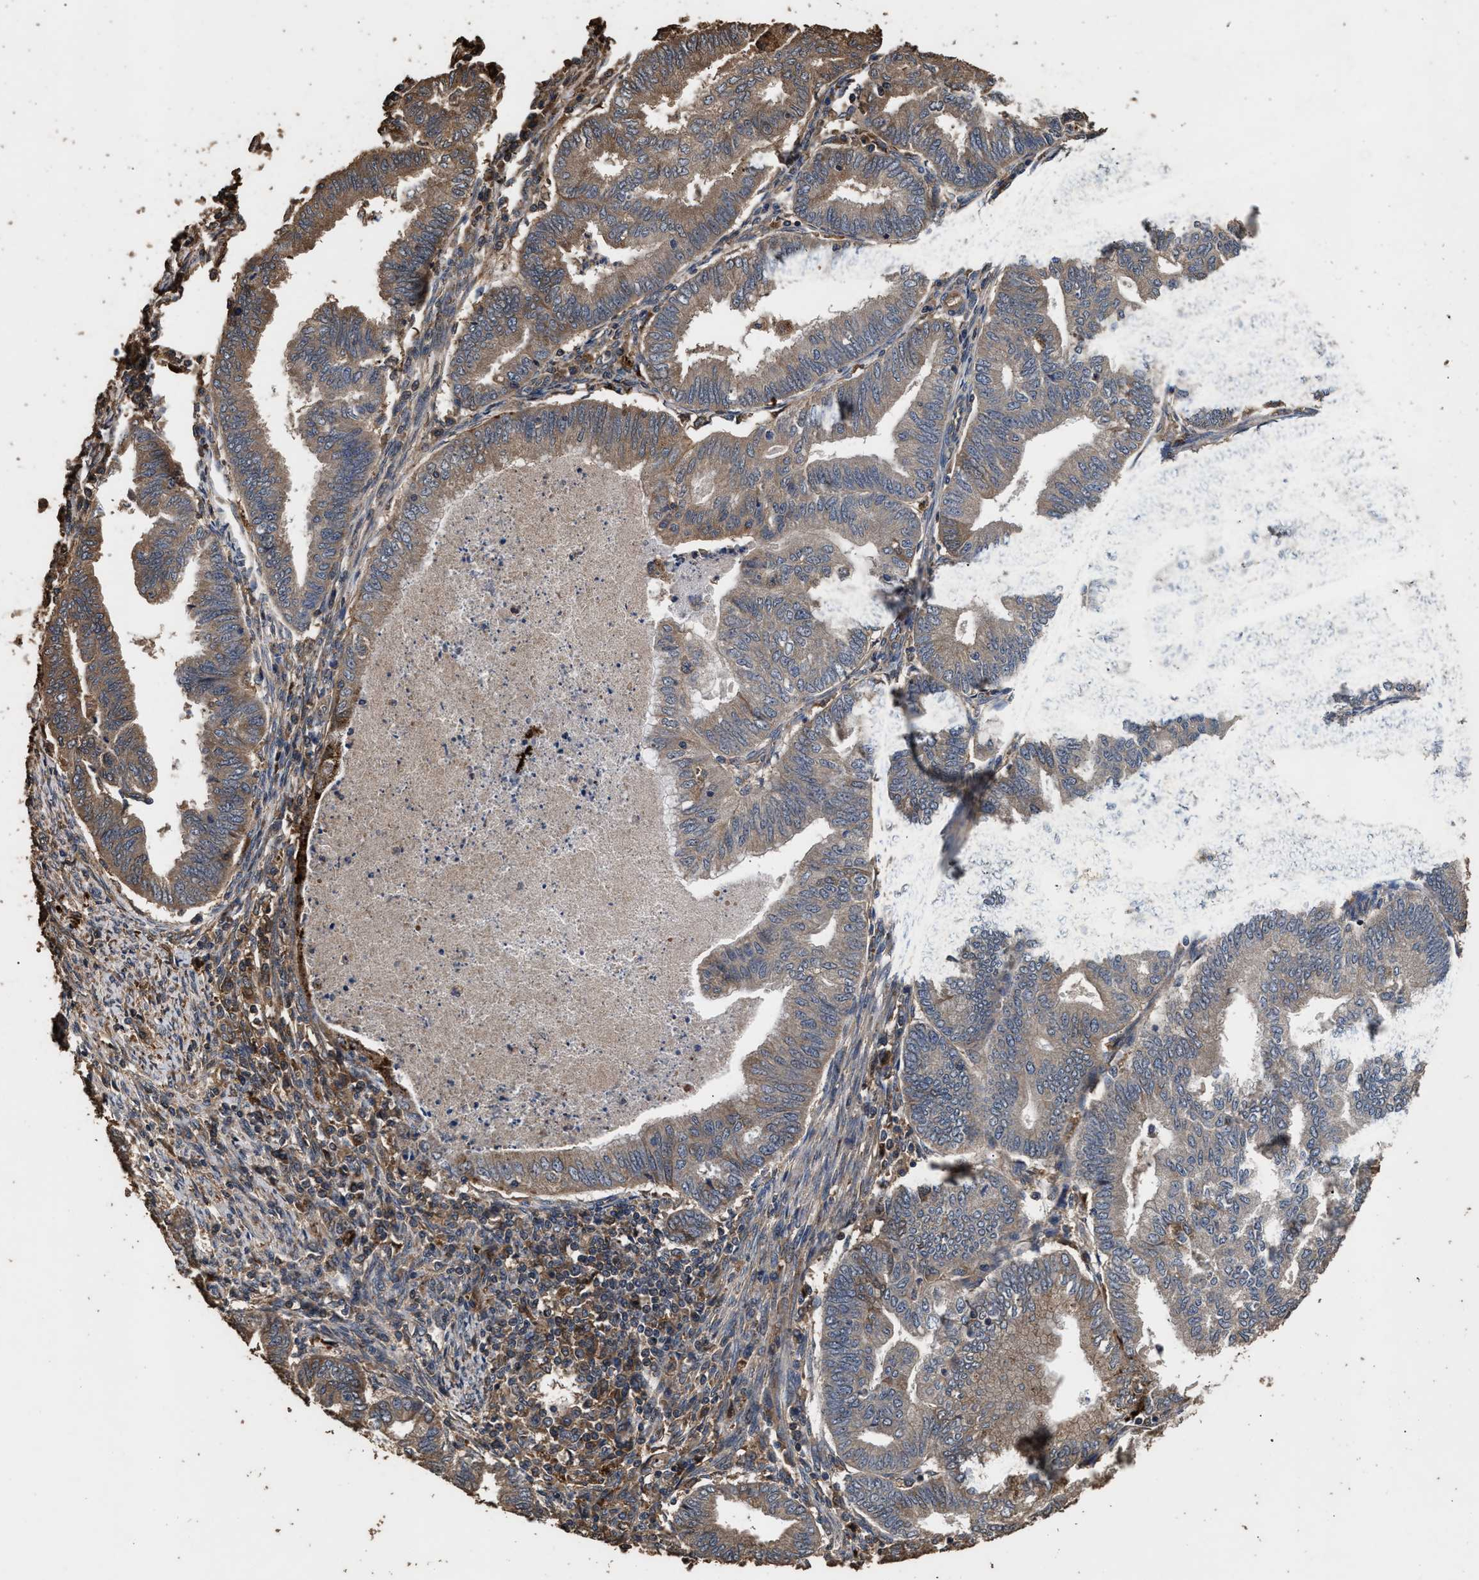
{"staining": {"intensity": "weak", "quantity": ">75%", "location": "cytoplasmic/membranous"}, "tissue": "endometrial cancer", "cell_type": "Tumor cells", "image_type": "cancer", "snomed": [{"axis": "morphology", "description": "Polyp, NOS"}, {"axis": "morphology", "description": "Adenocarcinoma, NOS"}, {"axis": "morphology", "description": "Adenoma, NOS"}, {"axis": "topography", "description": "Endometrium"}], "caption": "A photomicrograph showing weak cytoplasmic/membranous positivity in about >75% of tumor cells in adenoma (endometrial), as visualized by brown immunohistochemical staining.", "gene": "KYAT1", "patient": {"sex": "female", "age": 79}}